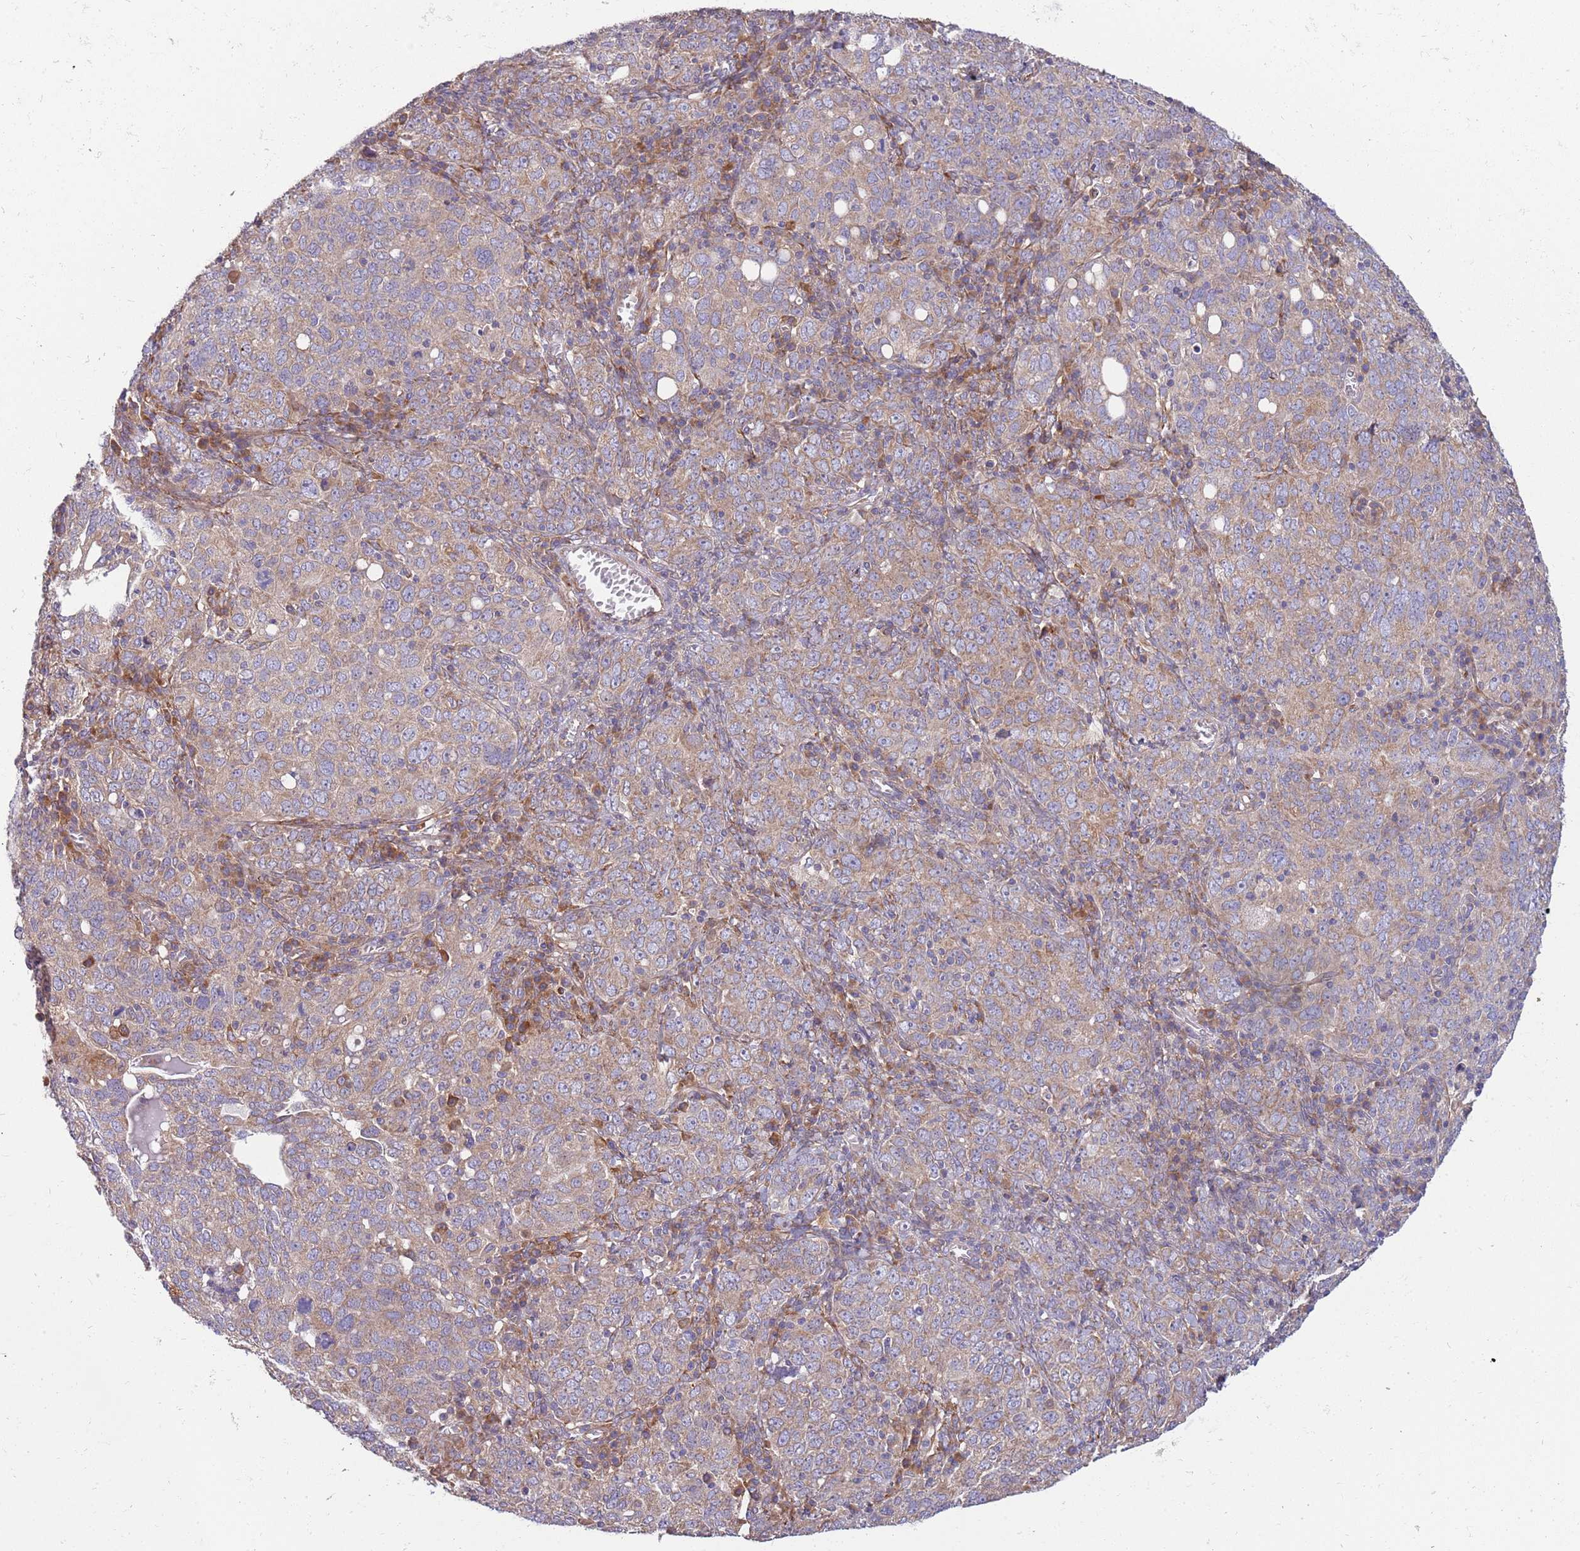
{"staining": {"intensity": "weak", "quantity": ">75%", "location": "cytoplasmic/membranous"}, "tissue": "ovarian cancer", "cell_type": "Tumor cells", "image_type": "cancer", "snomed": [{"axis": "morphology", "description": "Carcinoma, endometroid"}, {"axis": "topography", "description": "Ovary"}], "caption": "Protein staining of ovarian cancer tissue displays weak cytoplasmic/membranous staining in approximately >75% of tumor cells.", "gene": "ARMCX6", "patient": {"sex": "female", "age": 62}}